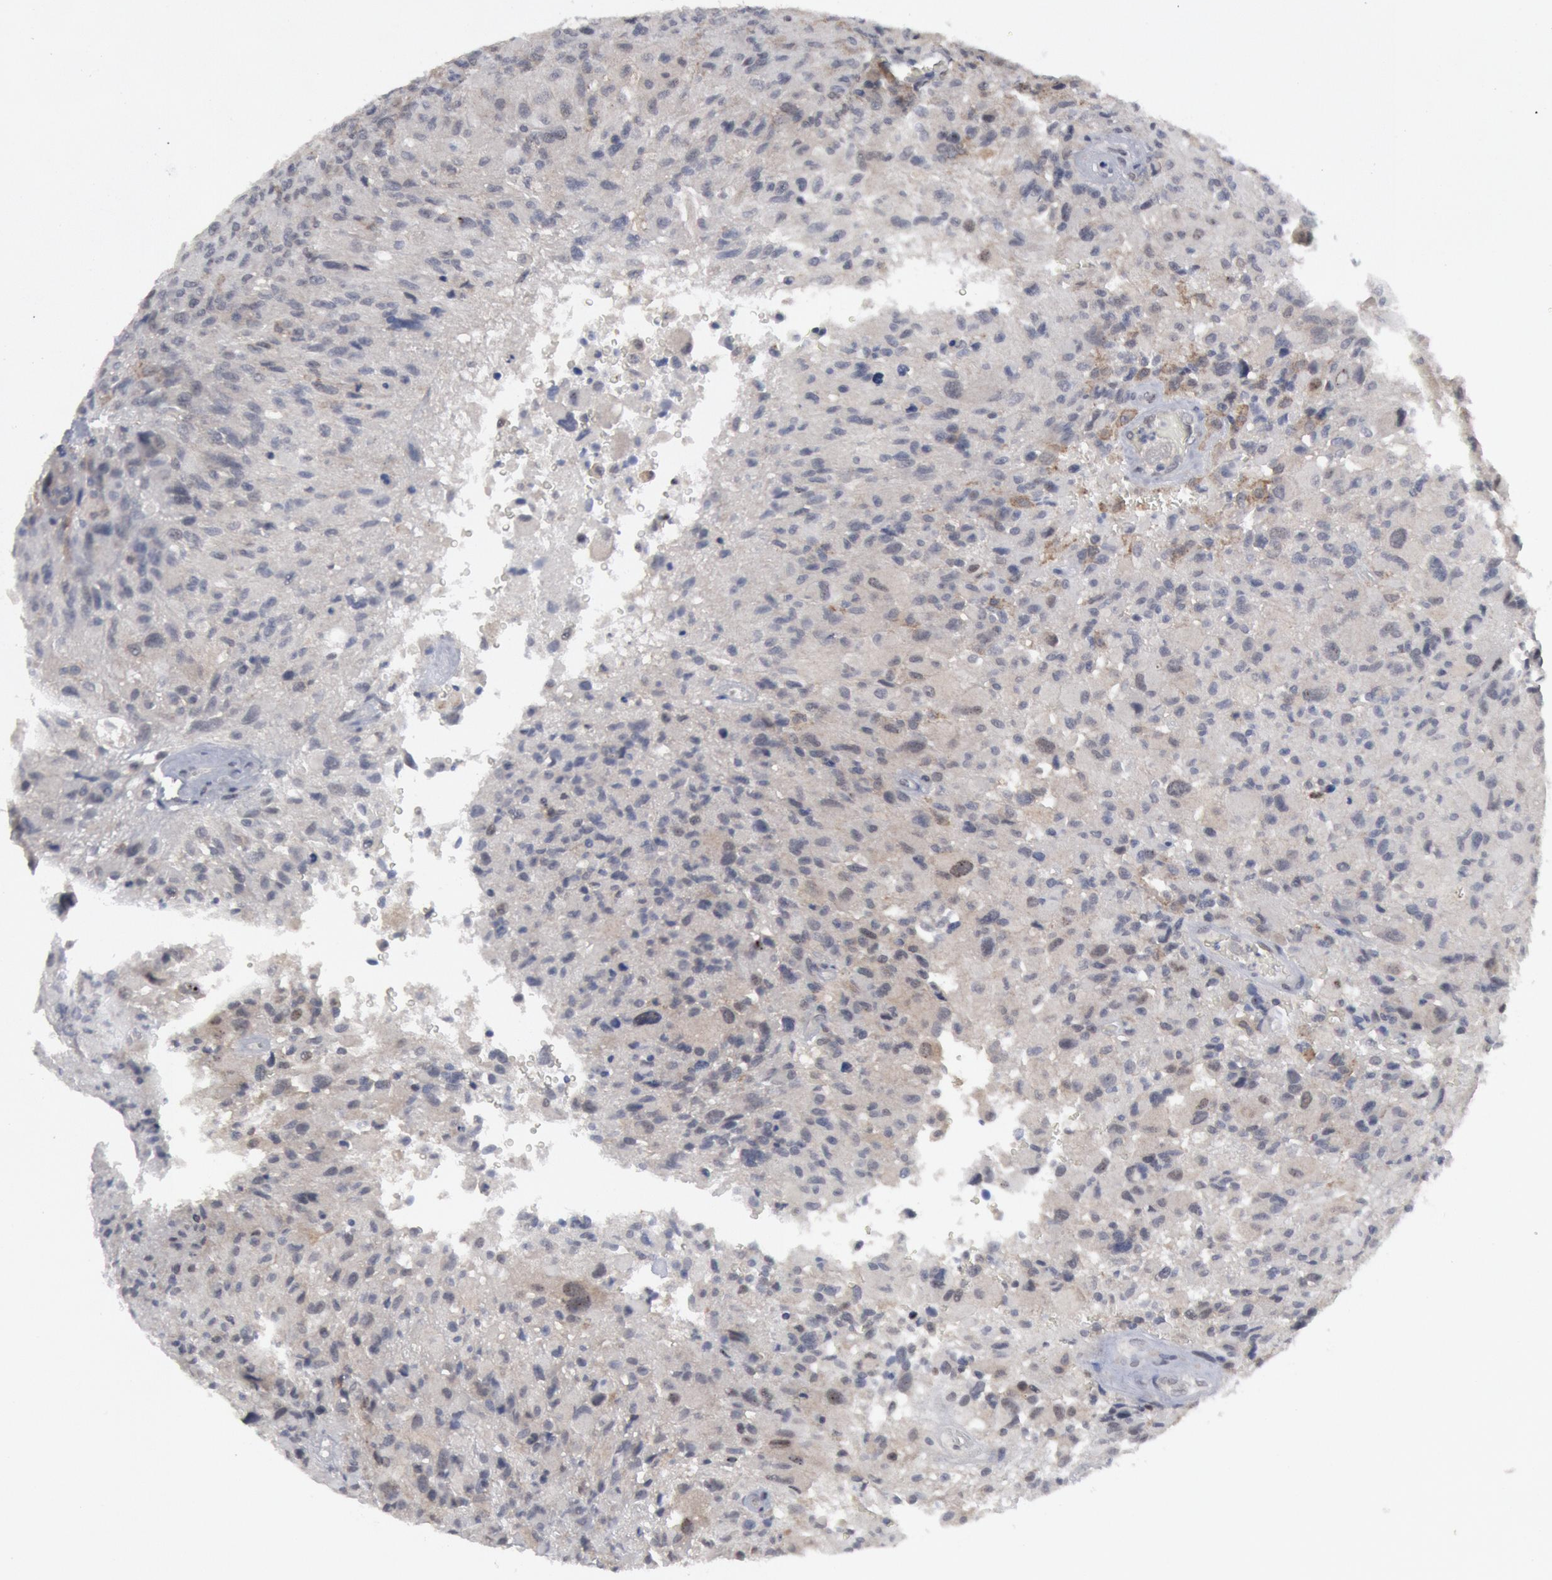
{"staining": {"intensity": "negative", "quantity": "none", "location": "none"}, "tissue": "glioma", "cell_type": "Tumor cells", "image_type": "cancer", "snomed": [{"axis": "morphology", "description": "Glioma, malignant, High grade"}, {"axis": "topography", "description": "Brain"}], "caption": "High magnification brightfield microscopy of malignant high-grade glioma stained with DAB (3,3'-diaminobenzidine) (brown) and counterstained with hematoxylin (blue): tumor cells show no significant staining. (IHC, brightfield microscopy, high magnification).", "gene": "FOXO1", "patient": {"sex": "male", "age": 69}}